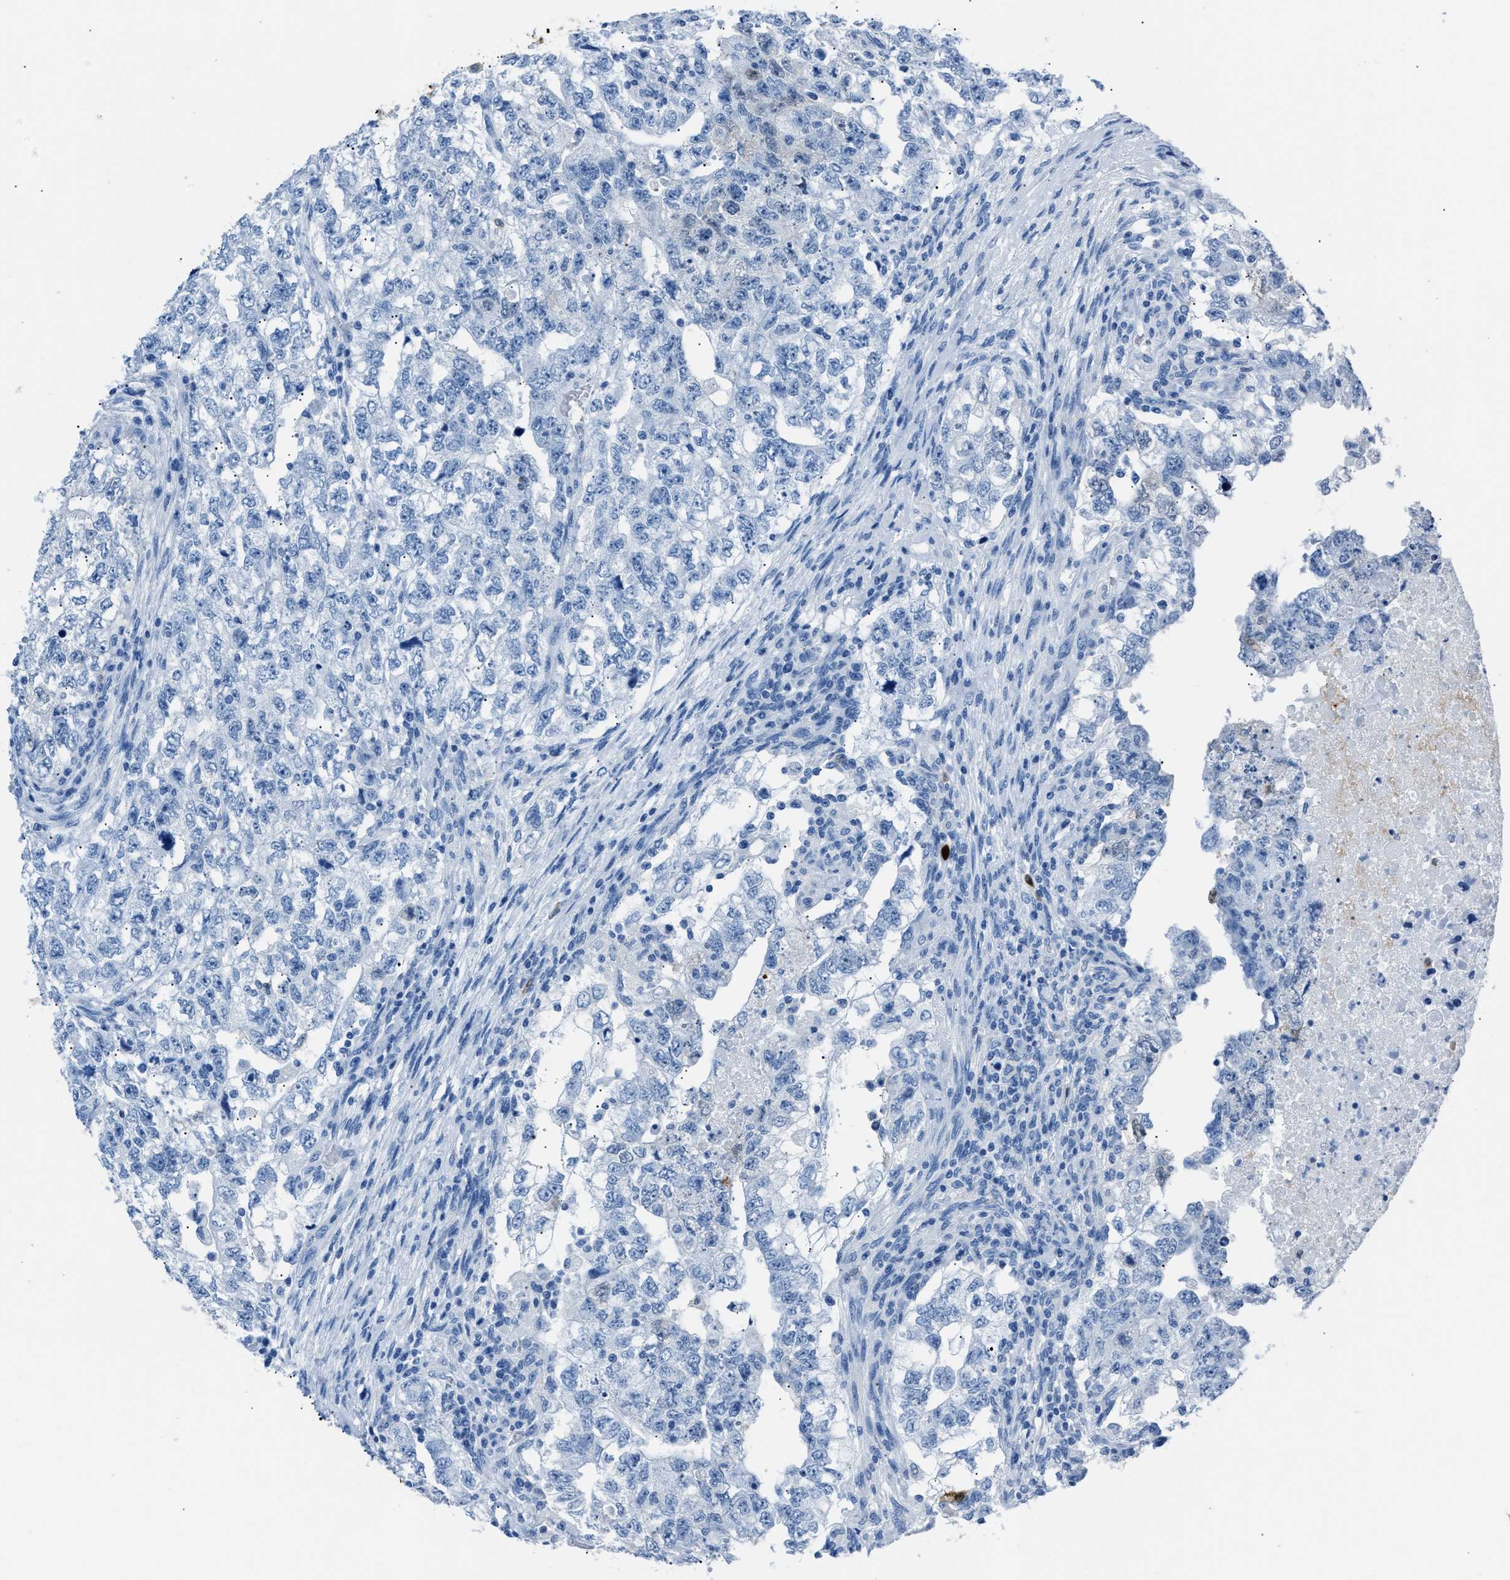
{"staining": {"intensity": "negative", "quantity": "none", "location": "none"}, "tissue": "testis cancer", "cell_type": "Tumor cells", "image_type": "cancer", "snomed": [{"axis": "morphology", "description": "Carcinoma, Embryonal, NOS"}, {"axis": "topography", "description": "Testis"}], "caption": "Tumor cells show no significant protein positivity in testis cancer (embryonal carcinoma). (DAB immunohistochemistry (IHC) with hematoxylin counter stain).", "gene": "S100P", "patient": {"sex": "male", "age": 36}}